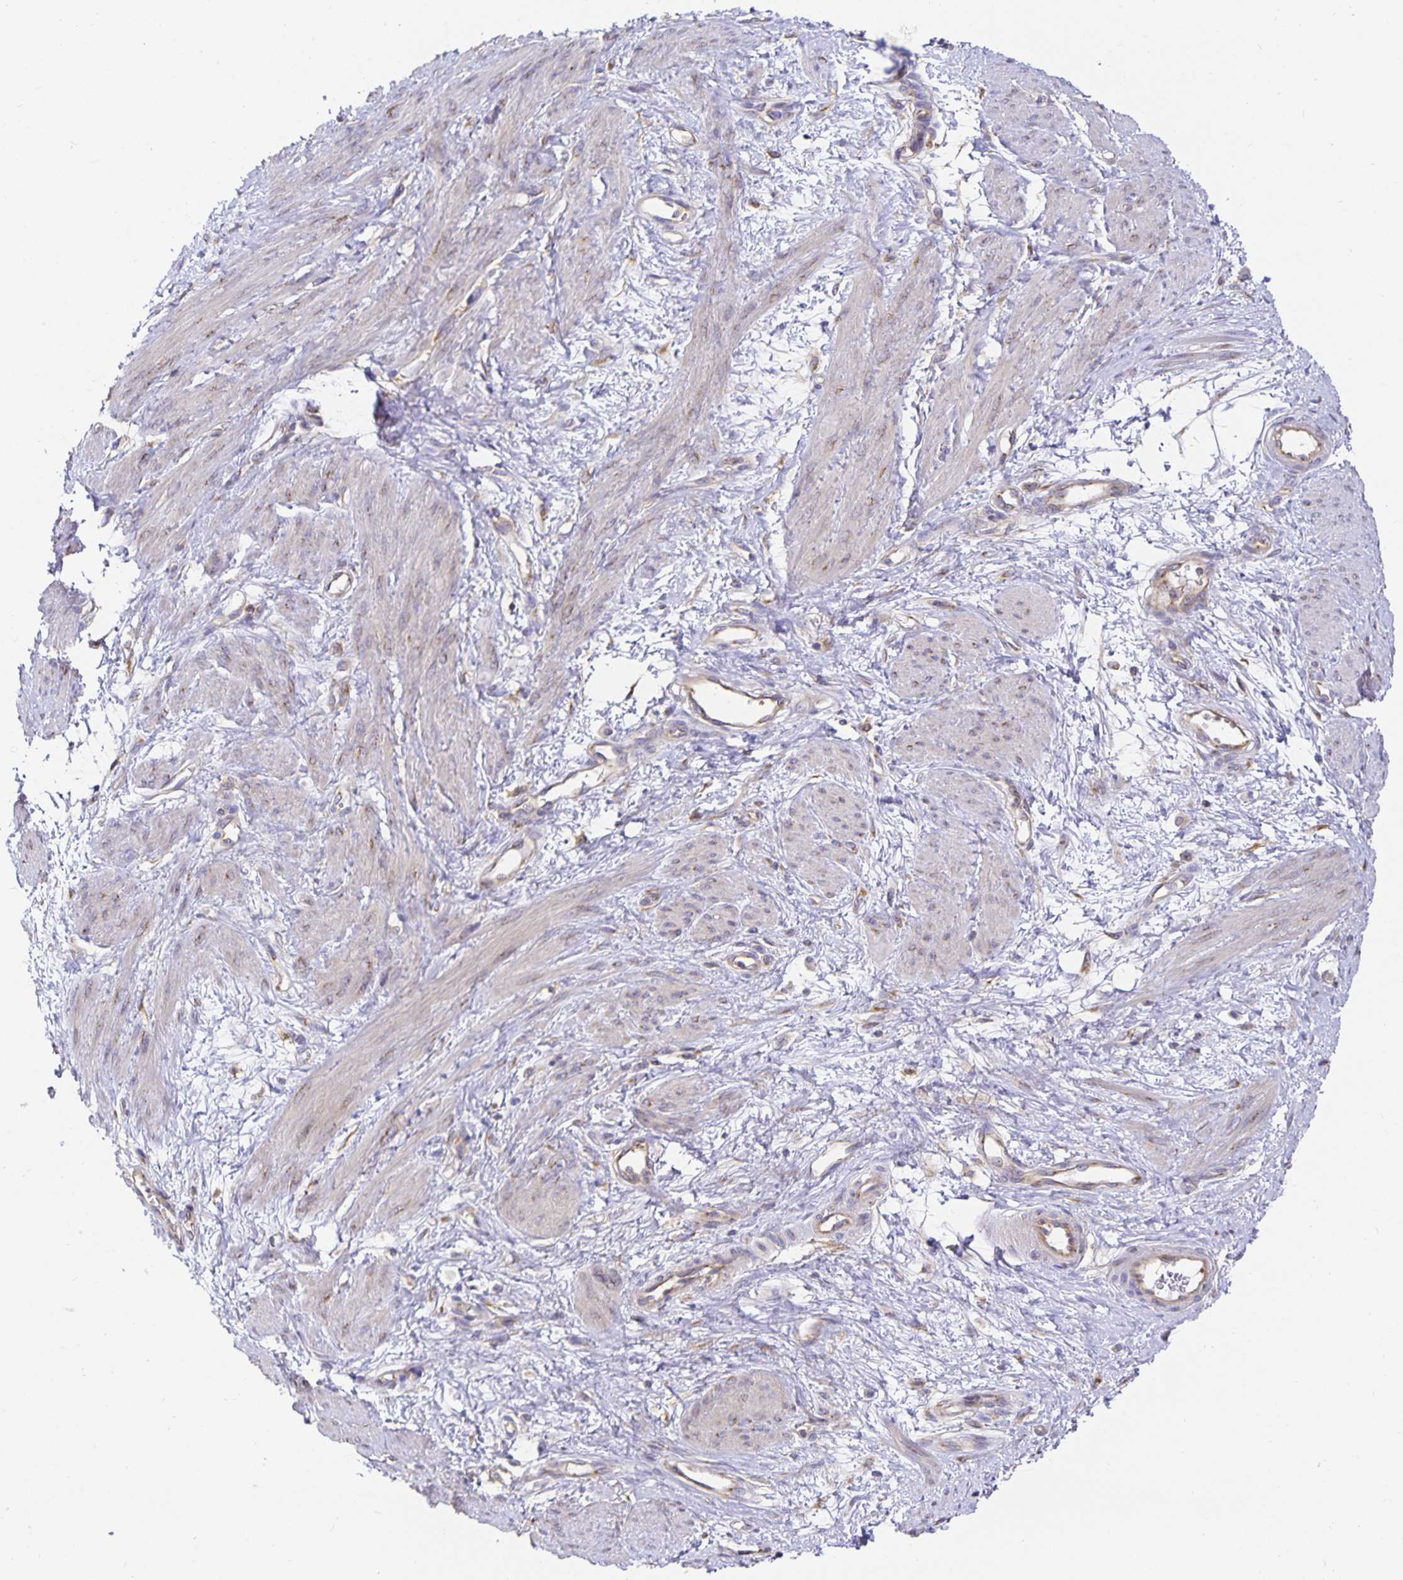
{"staining": {"intensity": "weak", "quantity": "<25%", "location": "cytoplasmic/membranous,nuclear"}, "tissue": "smooth muscle", "cell_type": "Smooth muscle cells", "image_type": "normal", "snomed": [{"axis": "morphology", "description": "Normal tissue, NOS"}, {"axis": "topography", "description": "Smooth muscle"}, {"axis": "topography", "description": "Uterus"}], "caption": "A histopathology image of smooth muscle stained for a protein shows no brown staining in smooth muscle cells. Nuclei are stained in blue.", "gene": "USO1", "patient": {"sex": "female", "age": 39}}